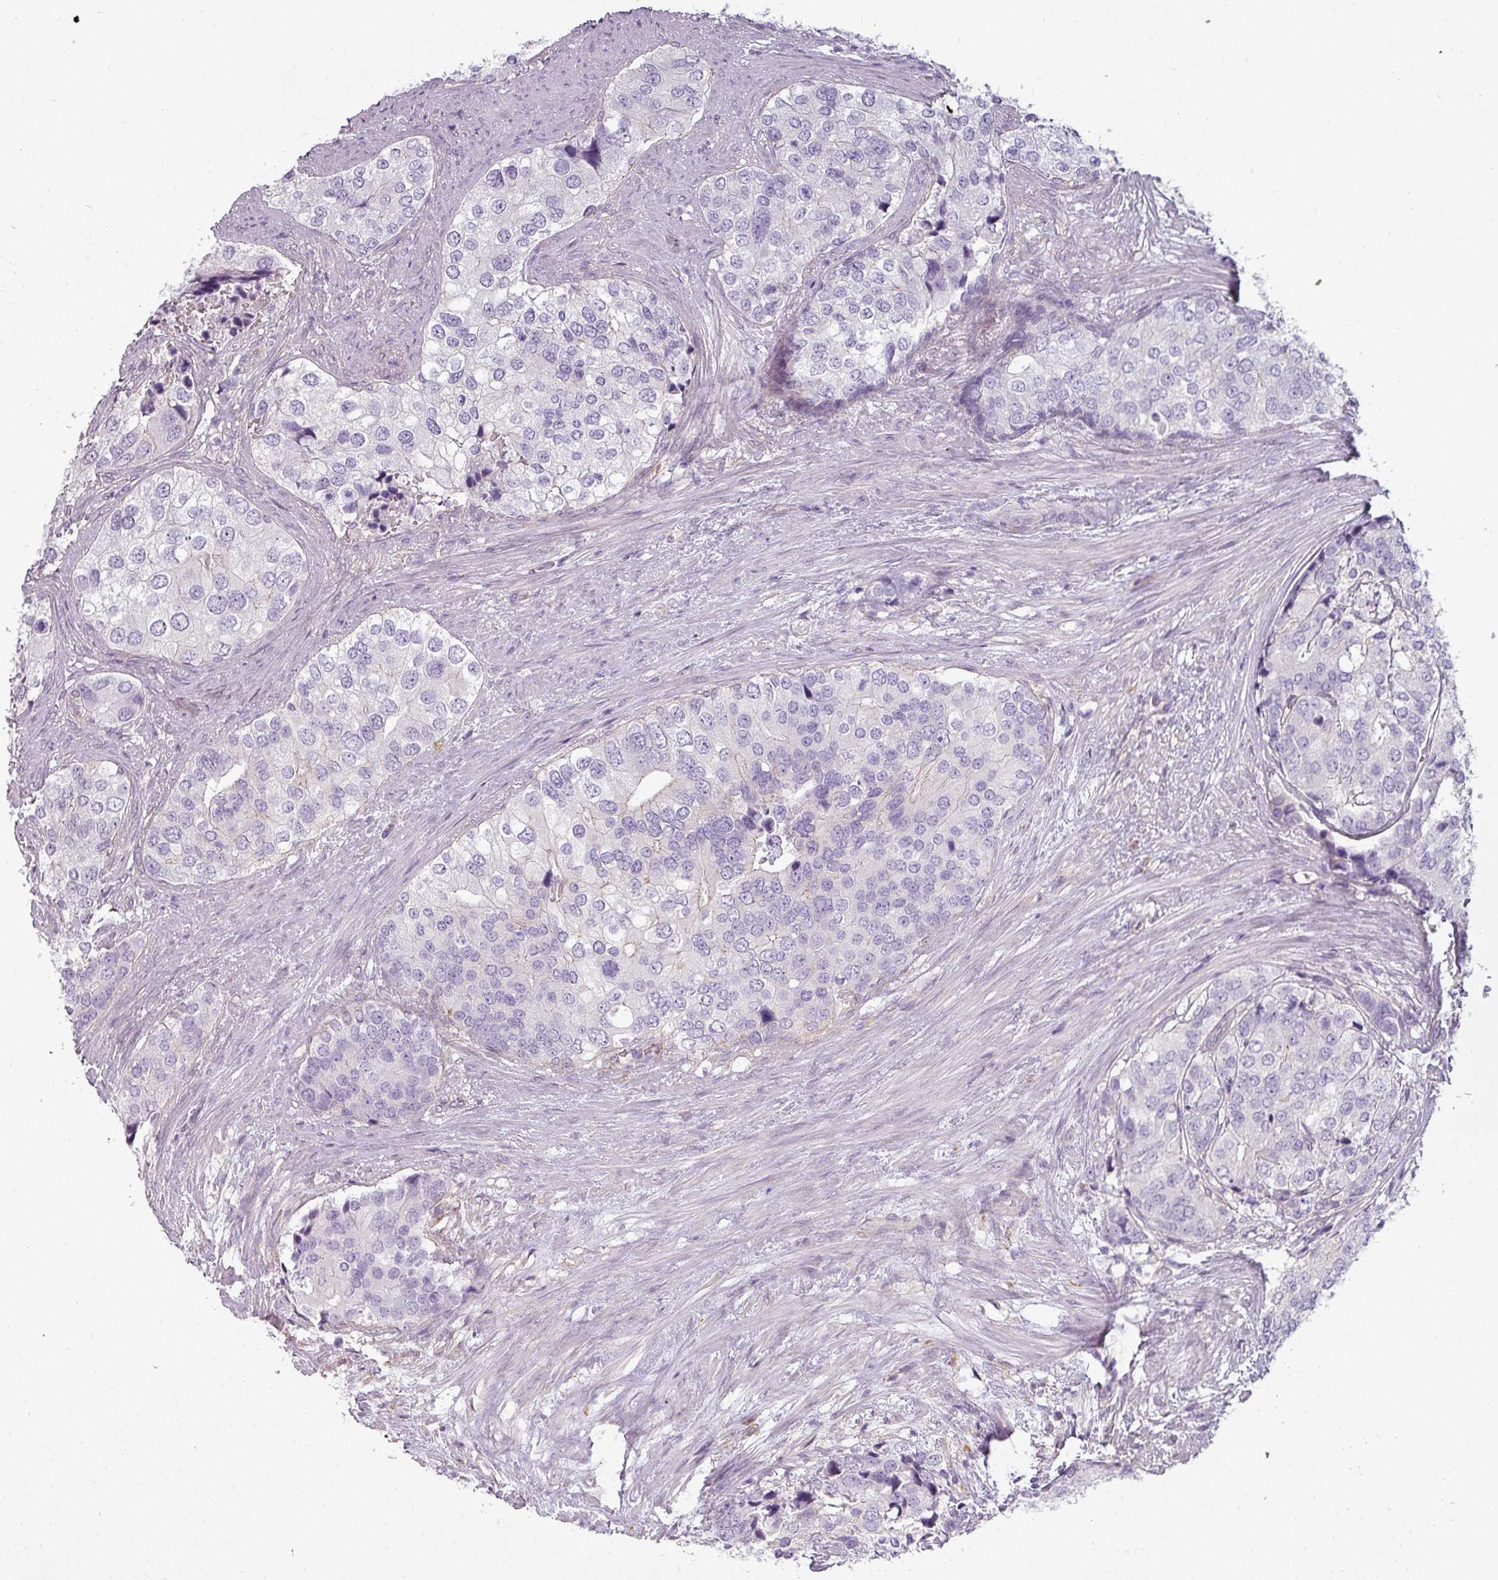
{"staining": {"intensity": "negative", "quantity": "none", "location": "none"}, "tissue": "prostate cancer", "cell_type": "Tumor cells", "image_type": "cancer", "snomed": [{"axis": "morphology", "description": "Adenocarcinoma, High grade"}, {"axis": "topography", "description": "Prostate"}], "caption": "Tumor cells show no significant positivity in prostate cancer.", "gene": "ASB1", "patient": {"sex": "male", "age": 62}}